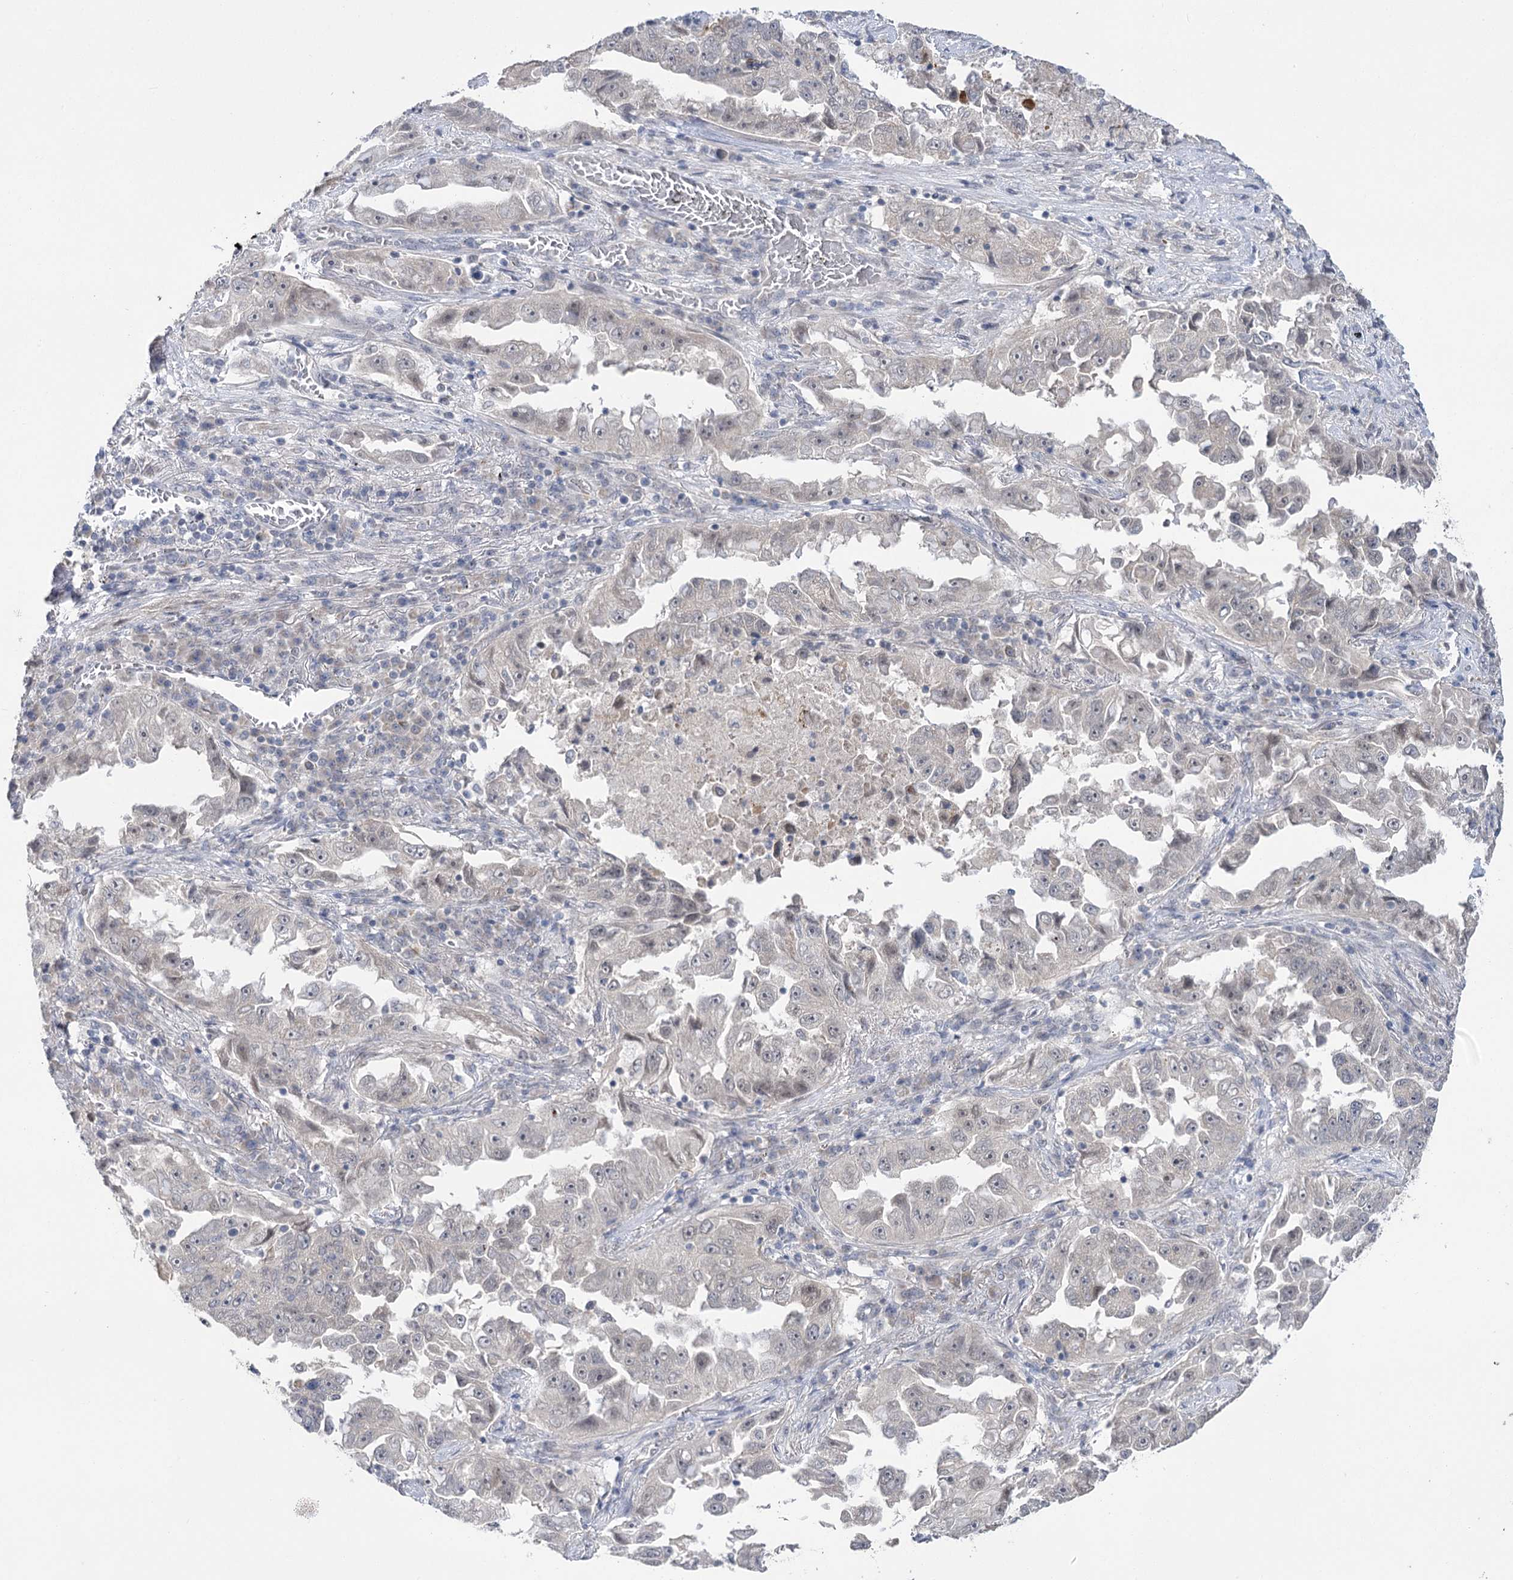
{"staining": {"intensity": "negative", "quantity": "none", "location": "none"}, "tissue": "lung cancer", "cell_type": "Tumor cells", "image_type": "cancer", "snomed": [{"axis": "morphology", "description": "Adenocarcinoma, NOS"}, {"axis": "topography", "description": "Lung"}], "caption": "This is an immunohistochemistry micrograph of human lung adenocarcinoma. There is no staining in tumor cells.", "gene": "PHYHIPL", "patient": {"sex": "female", "age": 51}}